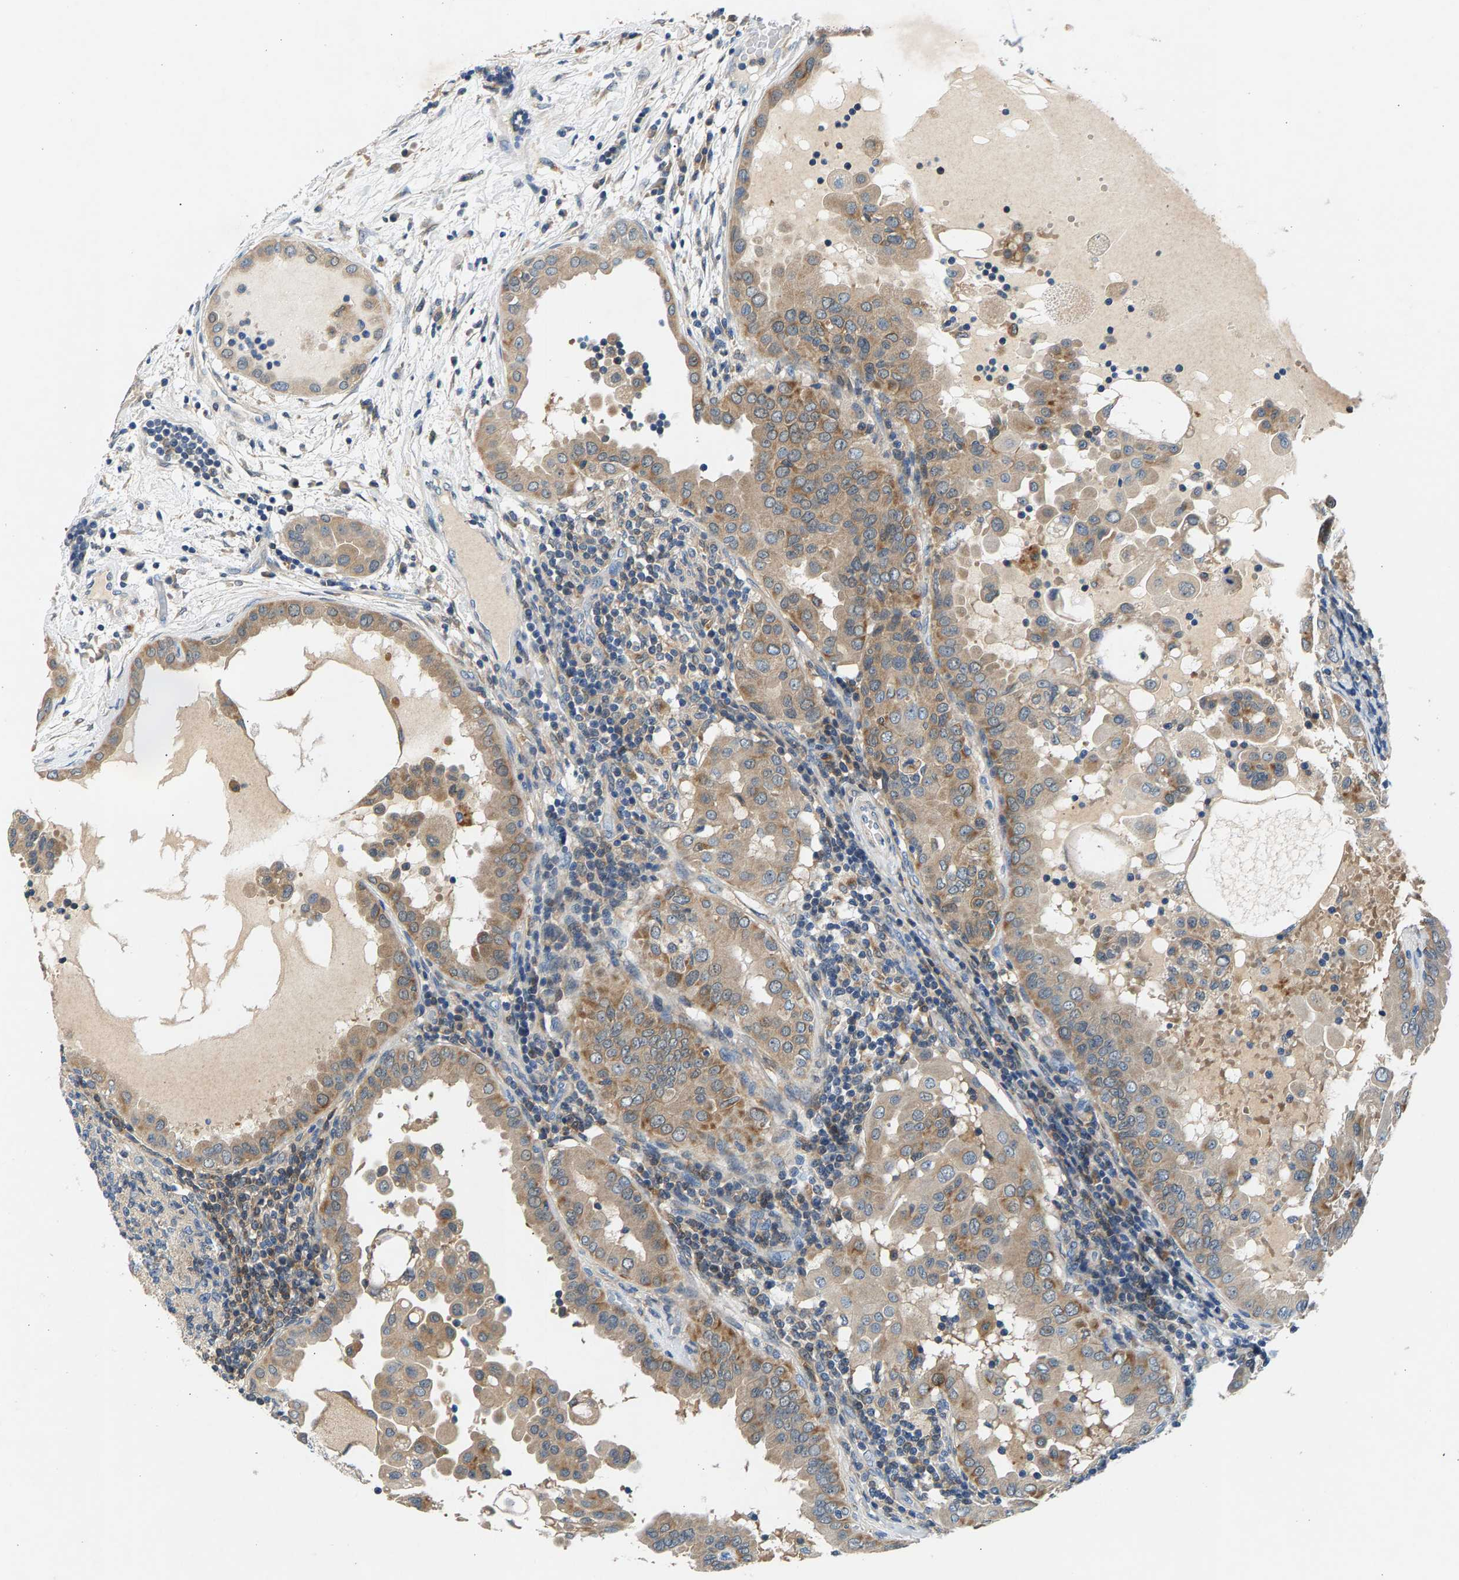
{"staining": {"intensity": "moderate", "quantity": ">75%", "location": "cytoplasmic/membranous"}, "tissue": "thyroid cancer", "cell_type": "Tumor cells", "image_type": "cancer", "snomed": [{"axis": "morphology", "description": "Papillary adenocarcinoma, NOS"}, {"axis": "topography", "description": "Thyroid gland"}], "caption": "Thyroid cancer stained with immunohistochemistry displays moderate cytoplasmic/membranous expression in about >75% of tumor cells.", "gene": "NT5C", "patient": {"sex": "male", "age": 33}}